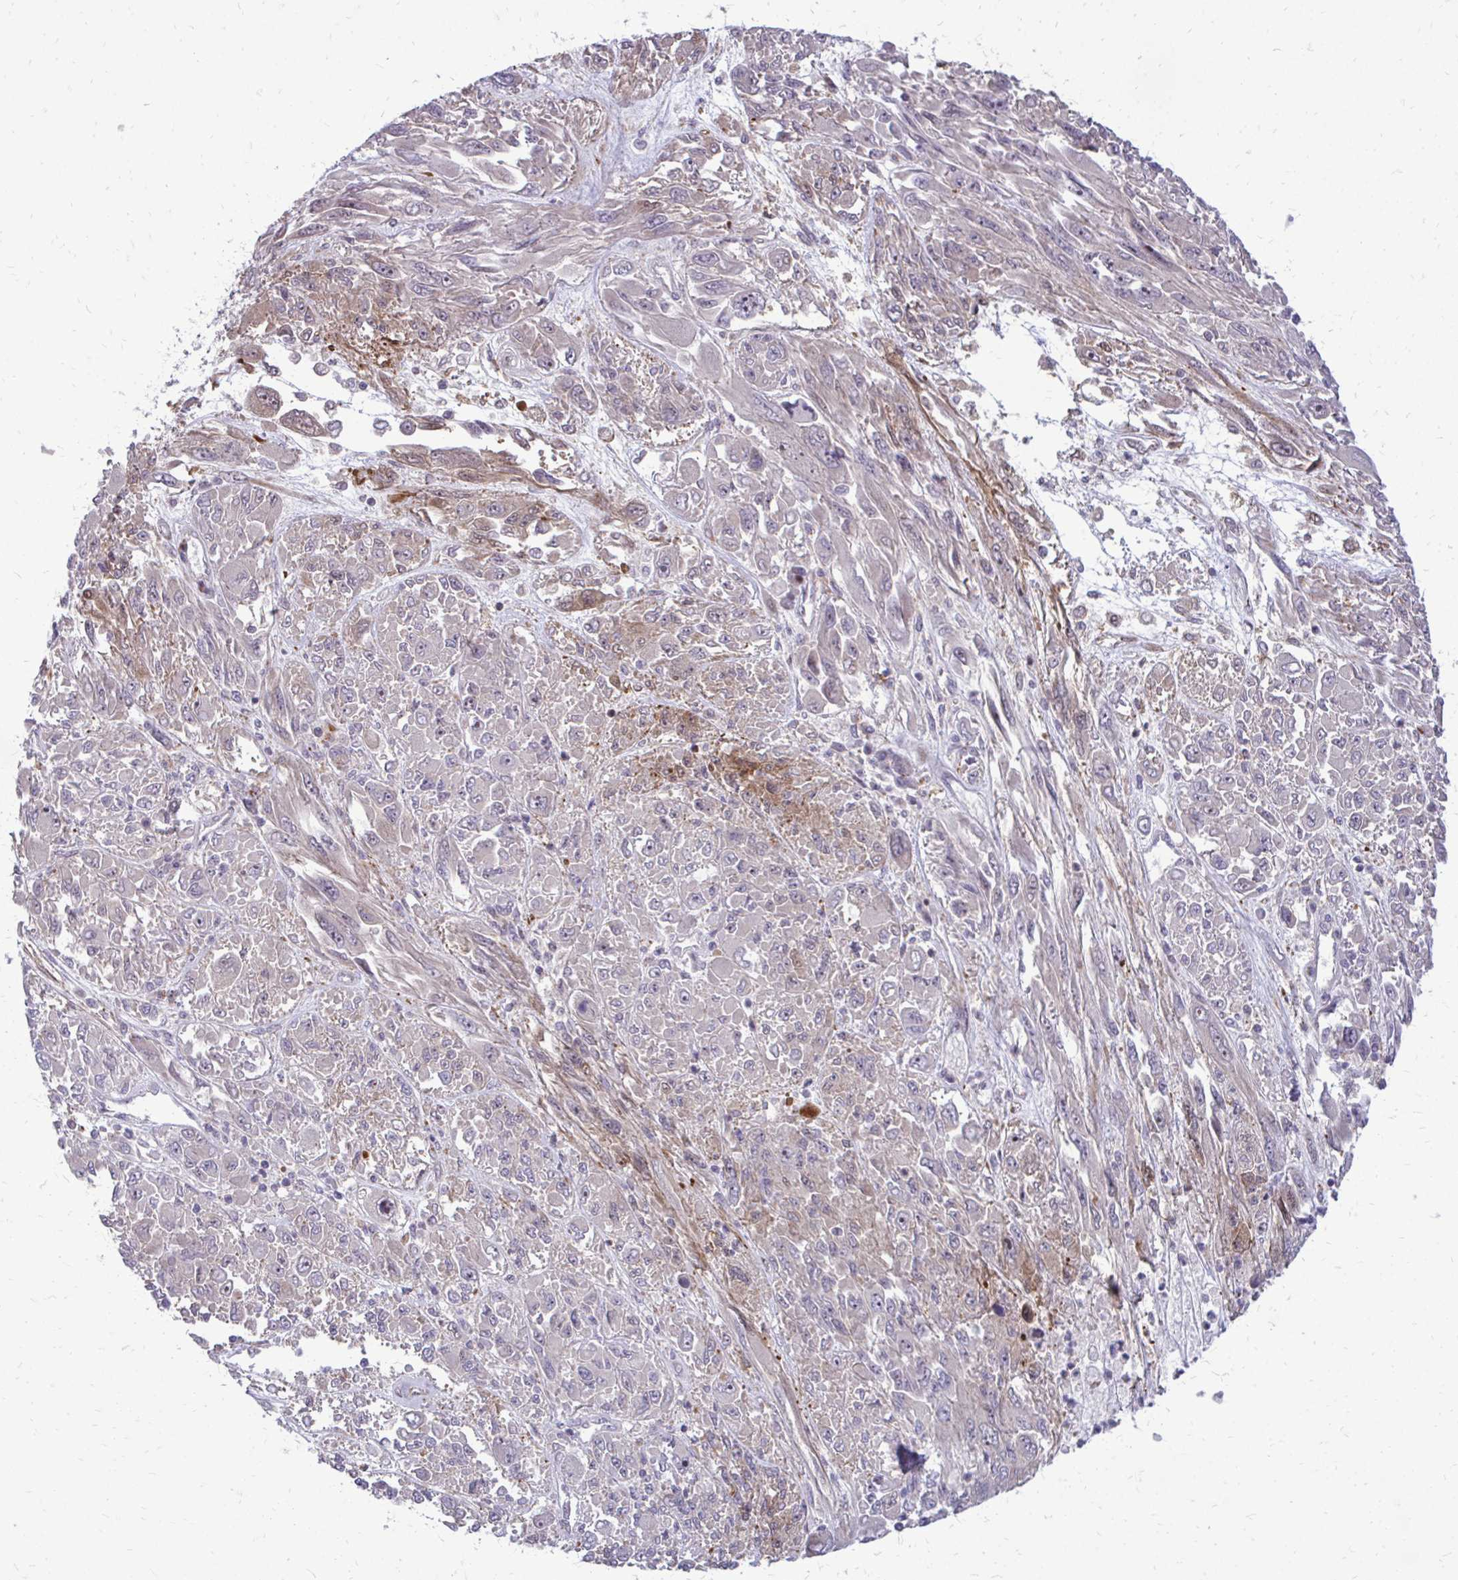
{"staining": {"intensity": "negative", "quantity": "none", "location": "none"}, "tissue": "melanoma", "cell_type": "Tumor cells", "image_type": "cancer", "snomed": [{"axis": "morphology", "description": "Malignant melanoma, NOS"}, {"axis": "topography", "description": "Skin"}], "caption": "Tumor cells are negative for protein expression in human melanoma. Brightfield microscopy of IHC stained with DAB (3,3'-diaminobenzidine) (brown) and hematoxylin (blue), captured at high magnification.", "gene": "PPDPFL", "patient": {"sex": "female", "age": 91}}